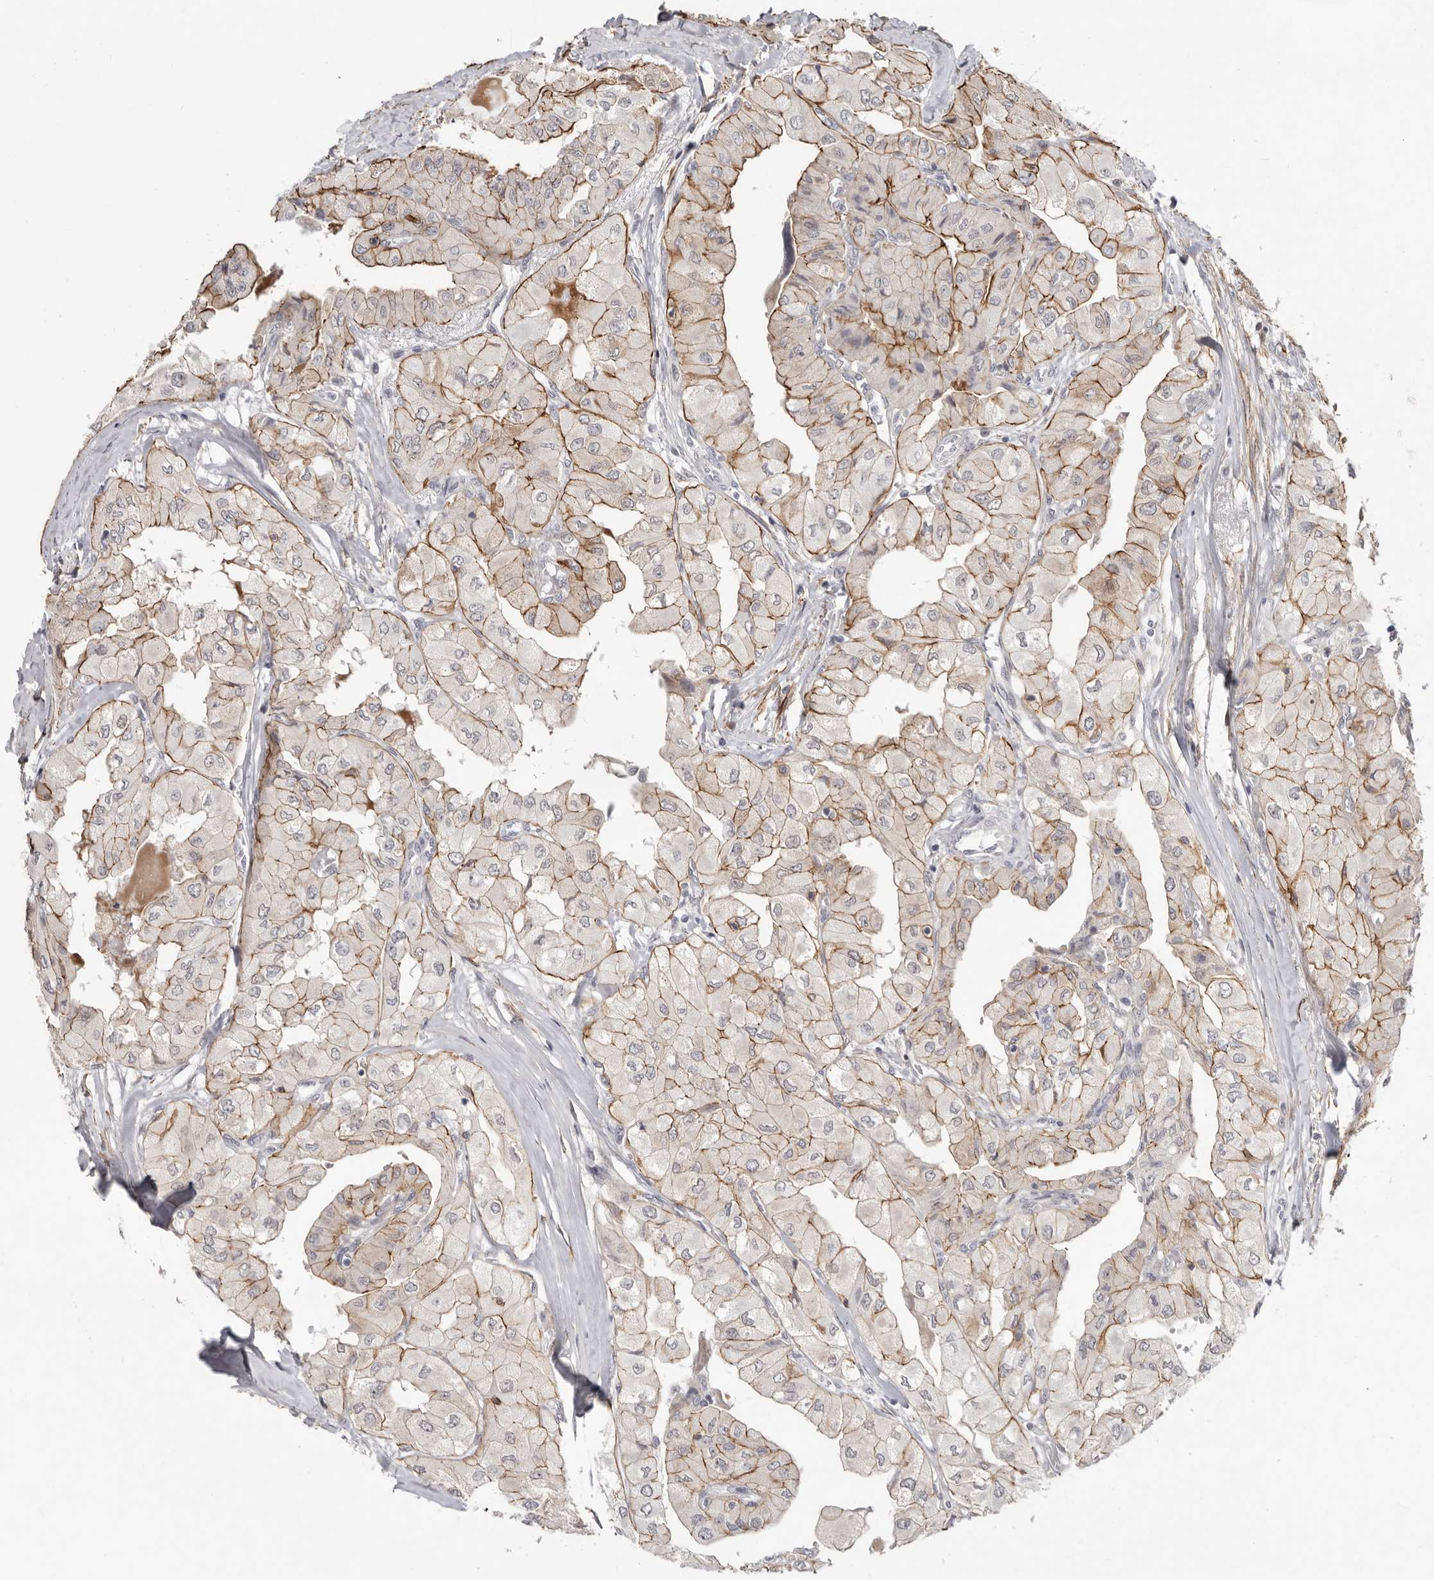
{"staining": {"intensity": "moderate", "quantity": ">75%", "location": "cytoplasmic/membranous"}, "tissue": "thyroid cancer", "cell_type": "Tumor cells", "image_type": "cancer", "snomed": [{"axis": "morphology", "description": "Papillary adenocarcinoma, NOS"}, {"axis": "topography", "description": "Thyroid gland"}], "caption": "The immunohistochemical stain labels moderate cytoplasmic/membranous staining in tumor cells of thyroid papillary adenocarcinoma tissue.", "gene": "SZT2", "patient": {"sex": "female", "age": 59}}